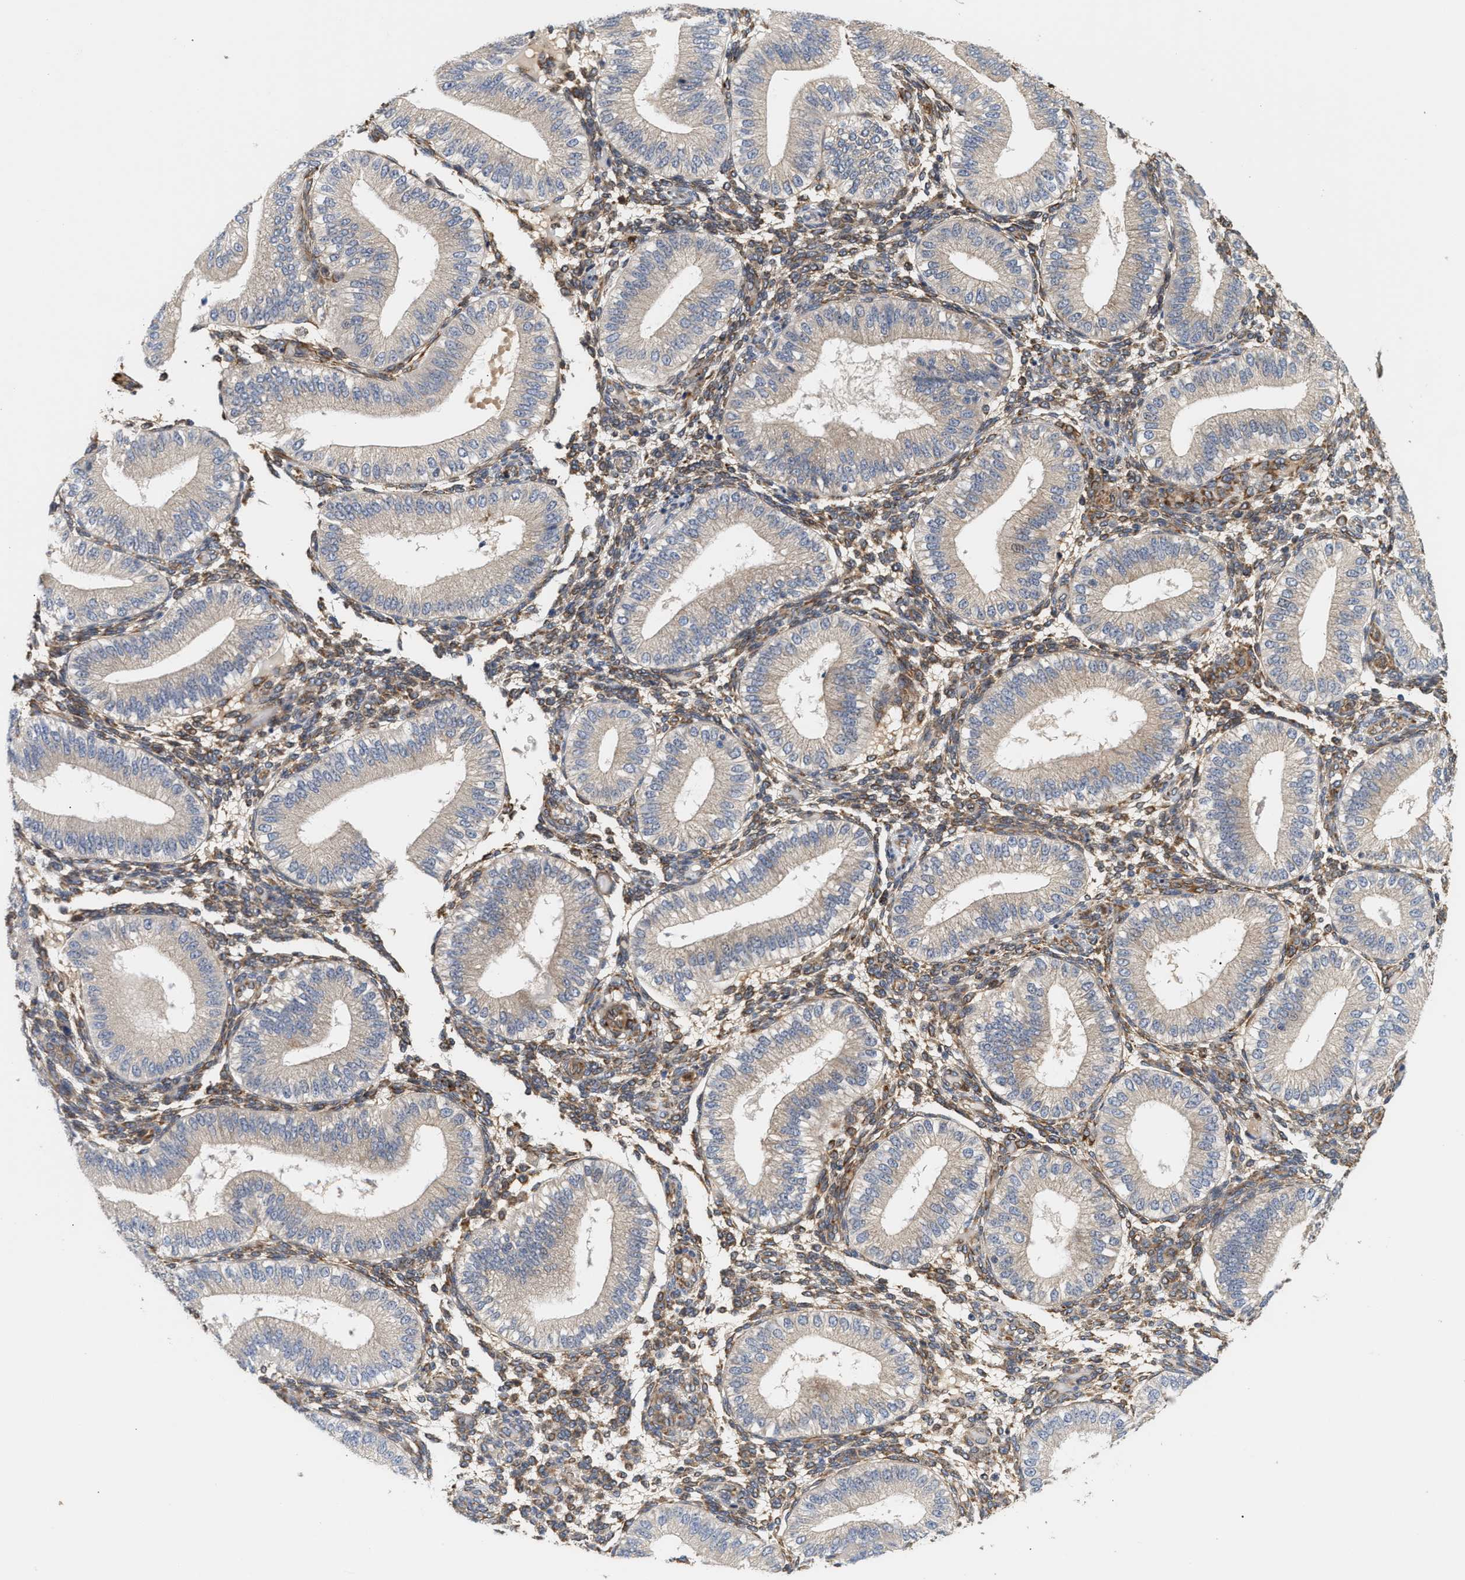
{"staining": {"intensity": "moderate", "quantity": ">75%", "location": "cytoplasmic/membranous"}, "tissue": "endometrium", "cell_type": "Cells in endometrial stroma", "image_type": "normal", "snomed": [{"axis": "morphology", "description": "Normal tissue, NOS"}, {"axis": "topography", "description": "Endometrium"}], "caption": "Human endometrium stained with a brown dye exhibits moderate cytoplasmic/membranous positive positivity in approximately >75% of cells in endometrial stroma.", "gene": "PLCD1", "patient": {"sex": "female", "age": 39}}